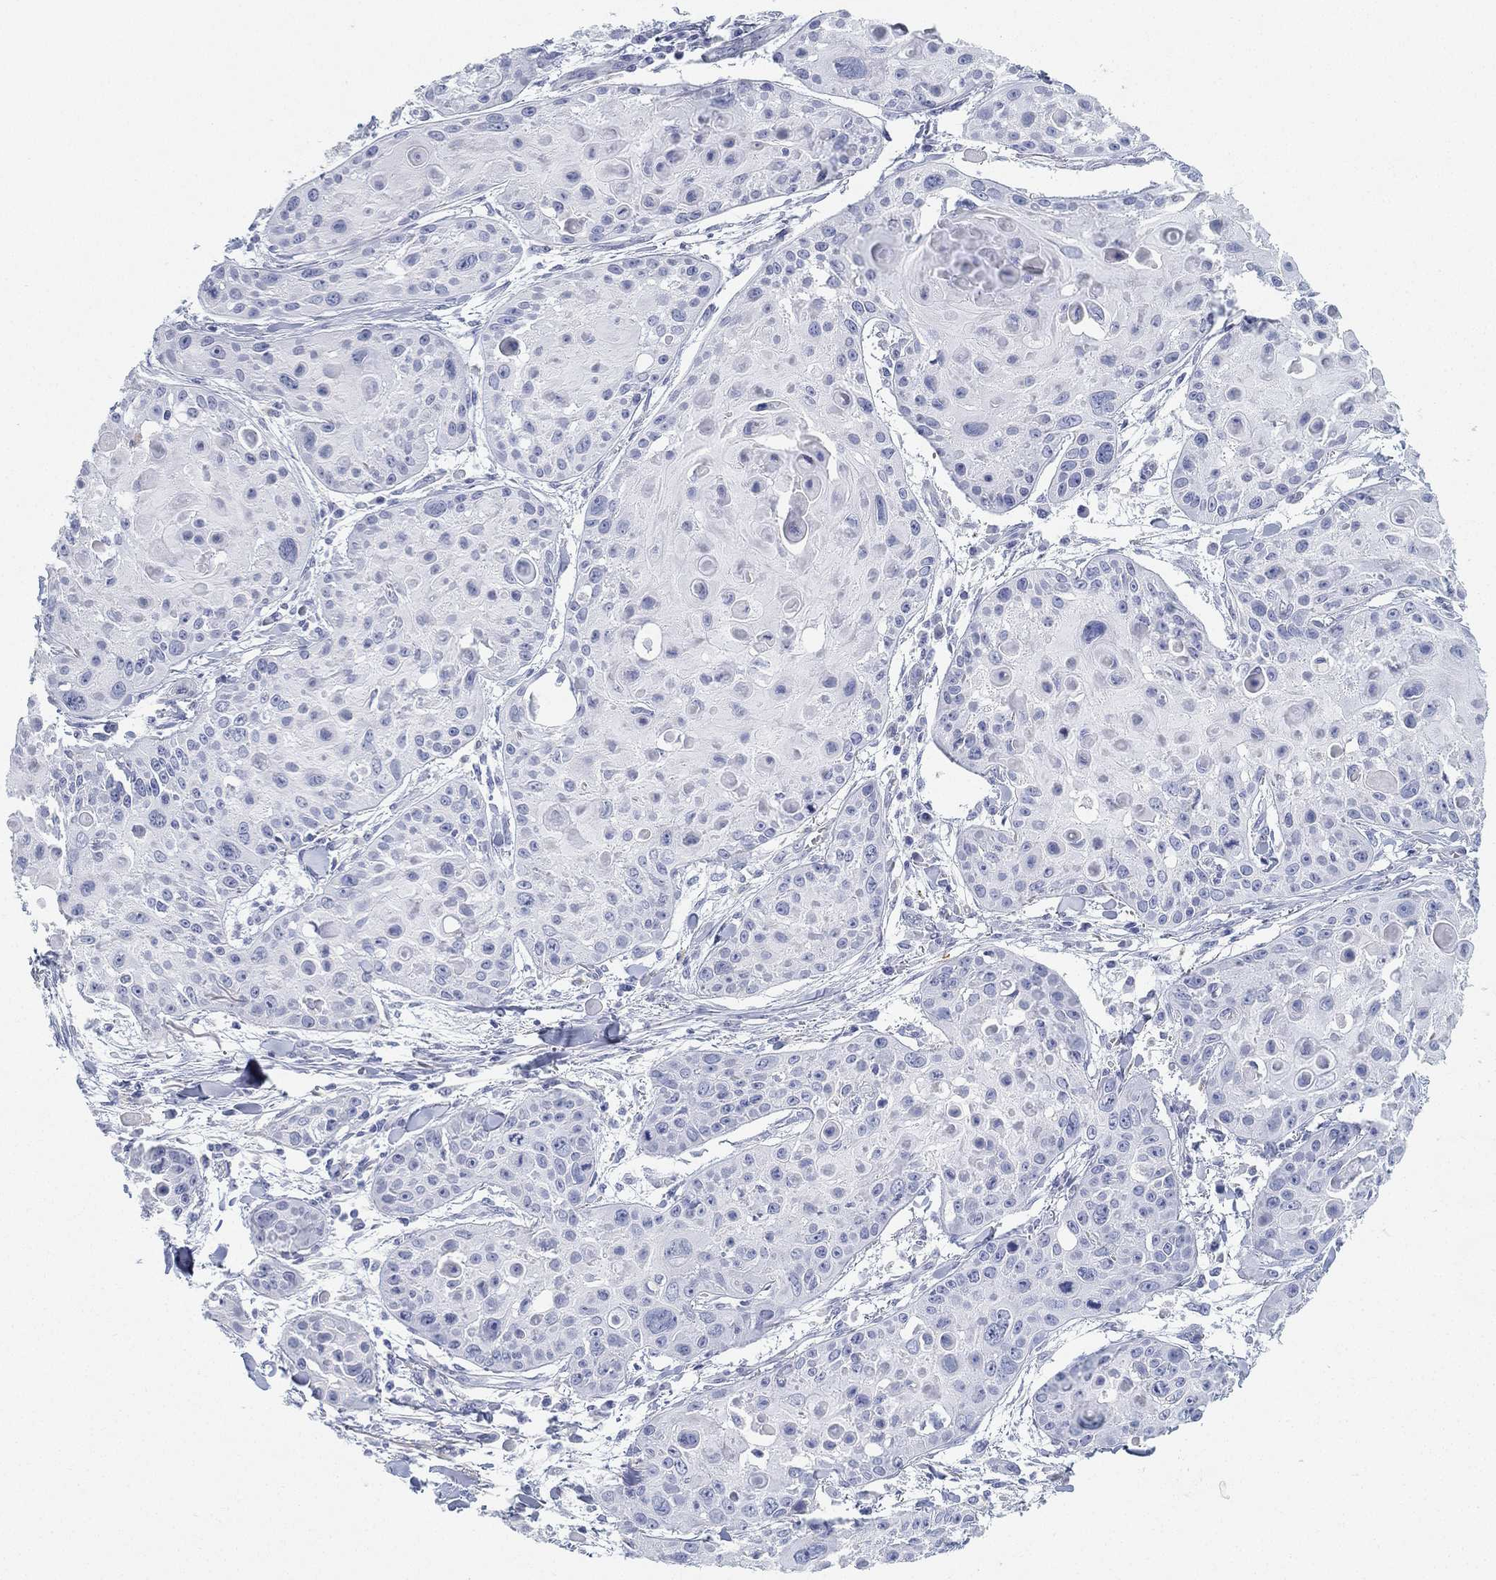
{"staining": {"intensity": "negative", "quantity": "none", "location": "none"}, "tissue": "skin cancer", "cell_type": "Tumor cells", "image_type": "cancer", "snomed": [{"axis": "morphology", "description": "Squamous cell carcinoma, NOS"}, {"axis": "topography", "description": "Skin"}, {"axis": "topography", "description": "Anal"}], "caption": "Immunohistochemical staining of skin cancer (squamous cell carcinoma) demonstrates no significant expression in tumor cells. The staining was performed using DAB (3,3'-diaminobenzidine) to visualize the protein expression in brown, while the nuclei were stained in blue with hematoxylin (Magnification: 20x).", "gene": "GPR61", "patient": {"sex": "female", "age": 75}}